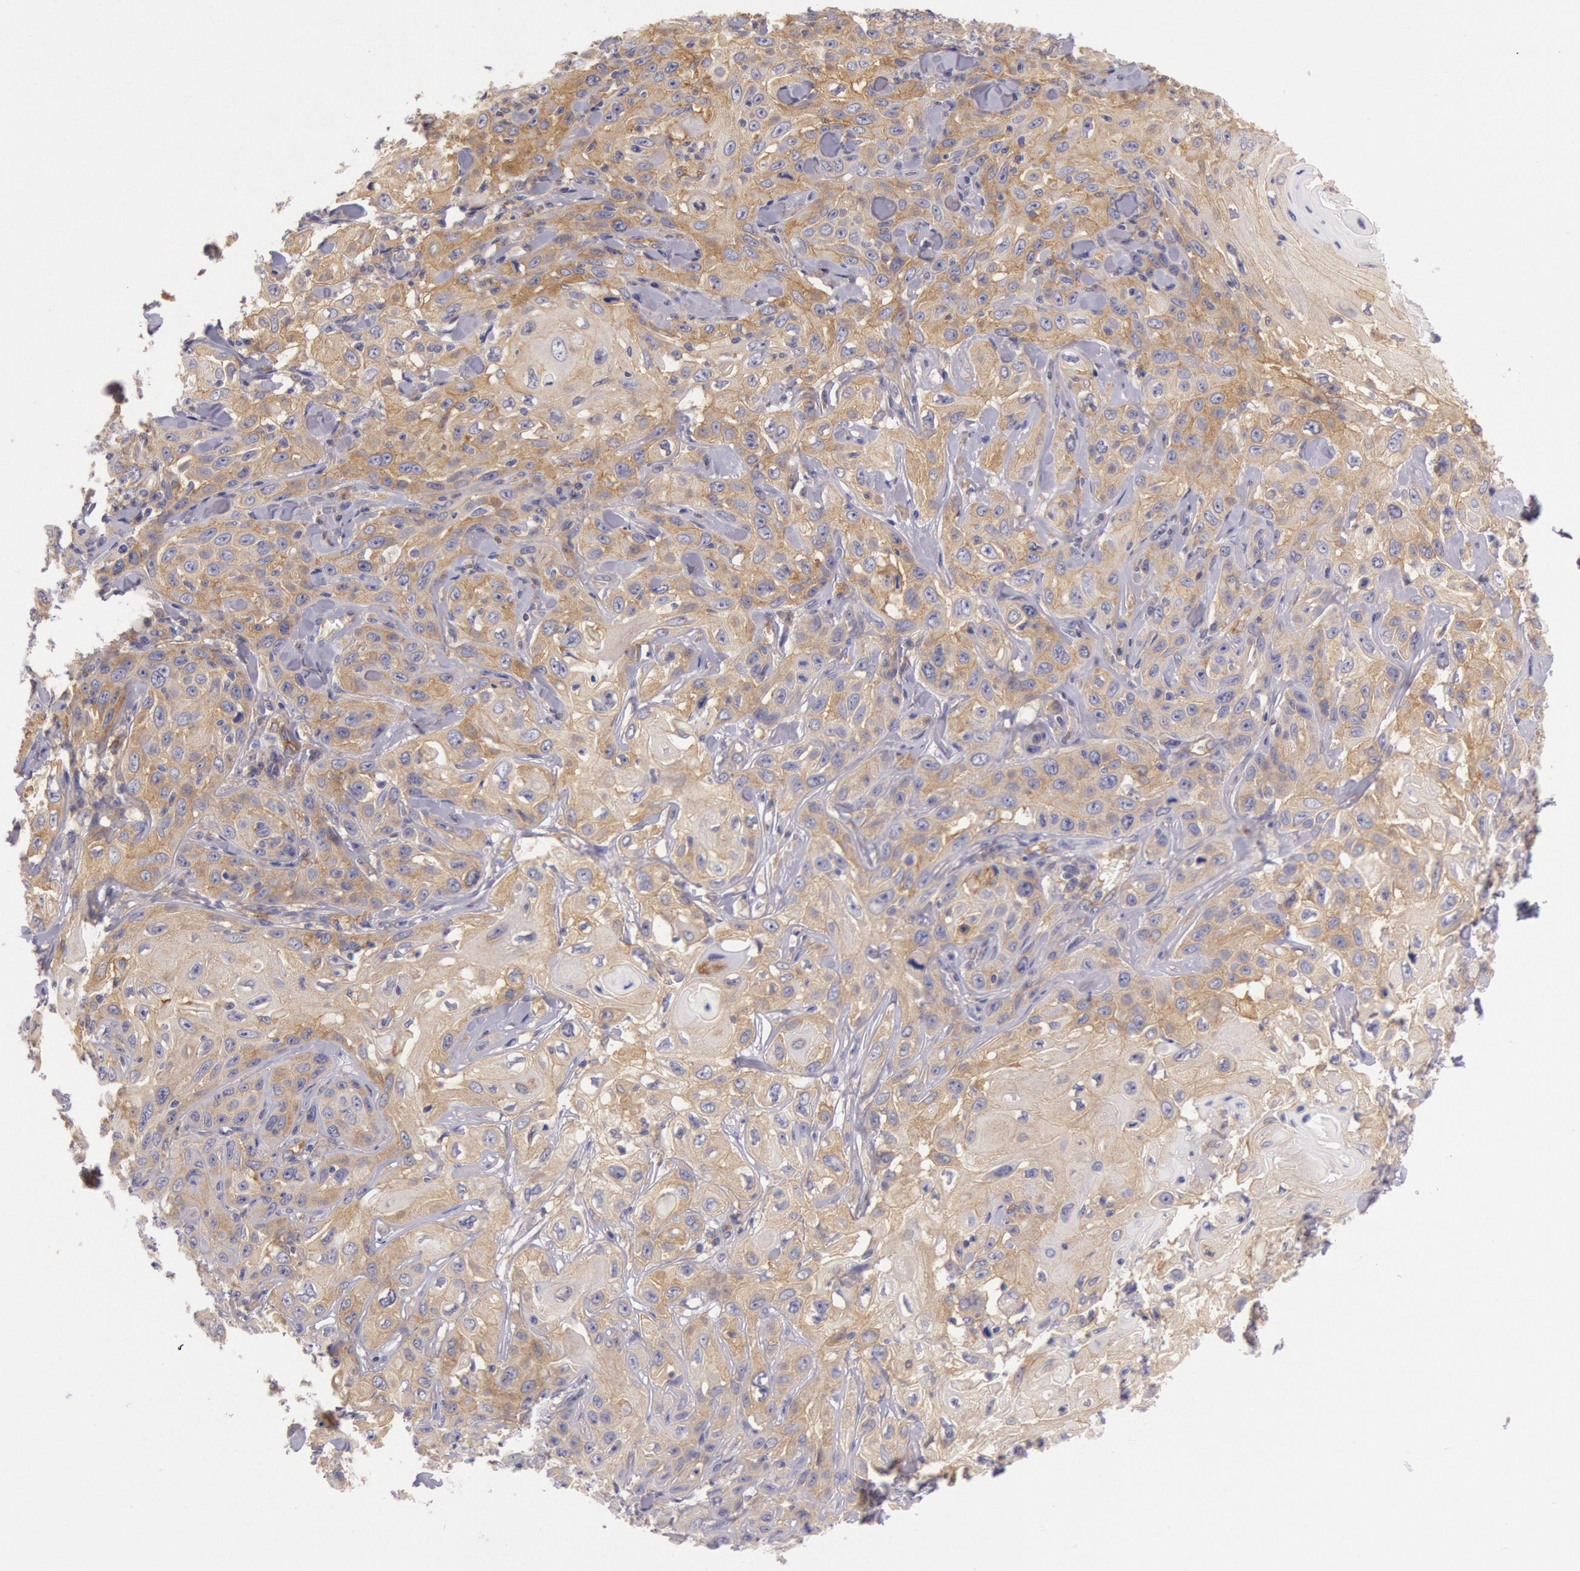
{"staining": {"intensity": "weak", "quantity": ">75%", "location": "cytoplasmic/membranous"}, "tissue": "skin cancer", "cell_type": "Tumor cells", "image_type": "cancer", "snomed": [{"axis": "morphology", "description": "Squamous cell carcinoma, NOS"}, {"axis": "topography", "description": "Skin"}], "caption": "Immunohistochemistry (IHC) (DAB (3,3'-diaminobenzidine)) staining of human skin cancer exhibits weak cytoplasmic/membranous protein positivity in approximately >75% of tumor cells.", "gene": "MYO5A", "patient": {"sex": "male", "age": 84}}